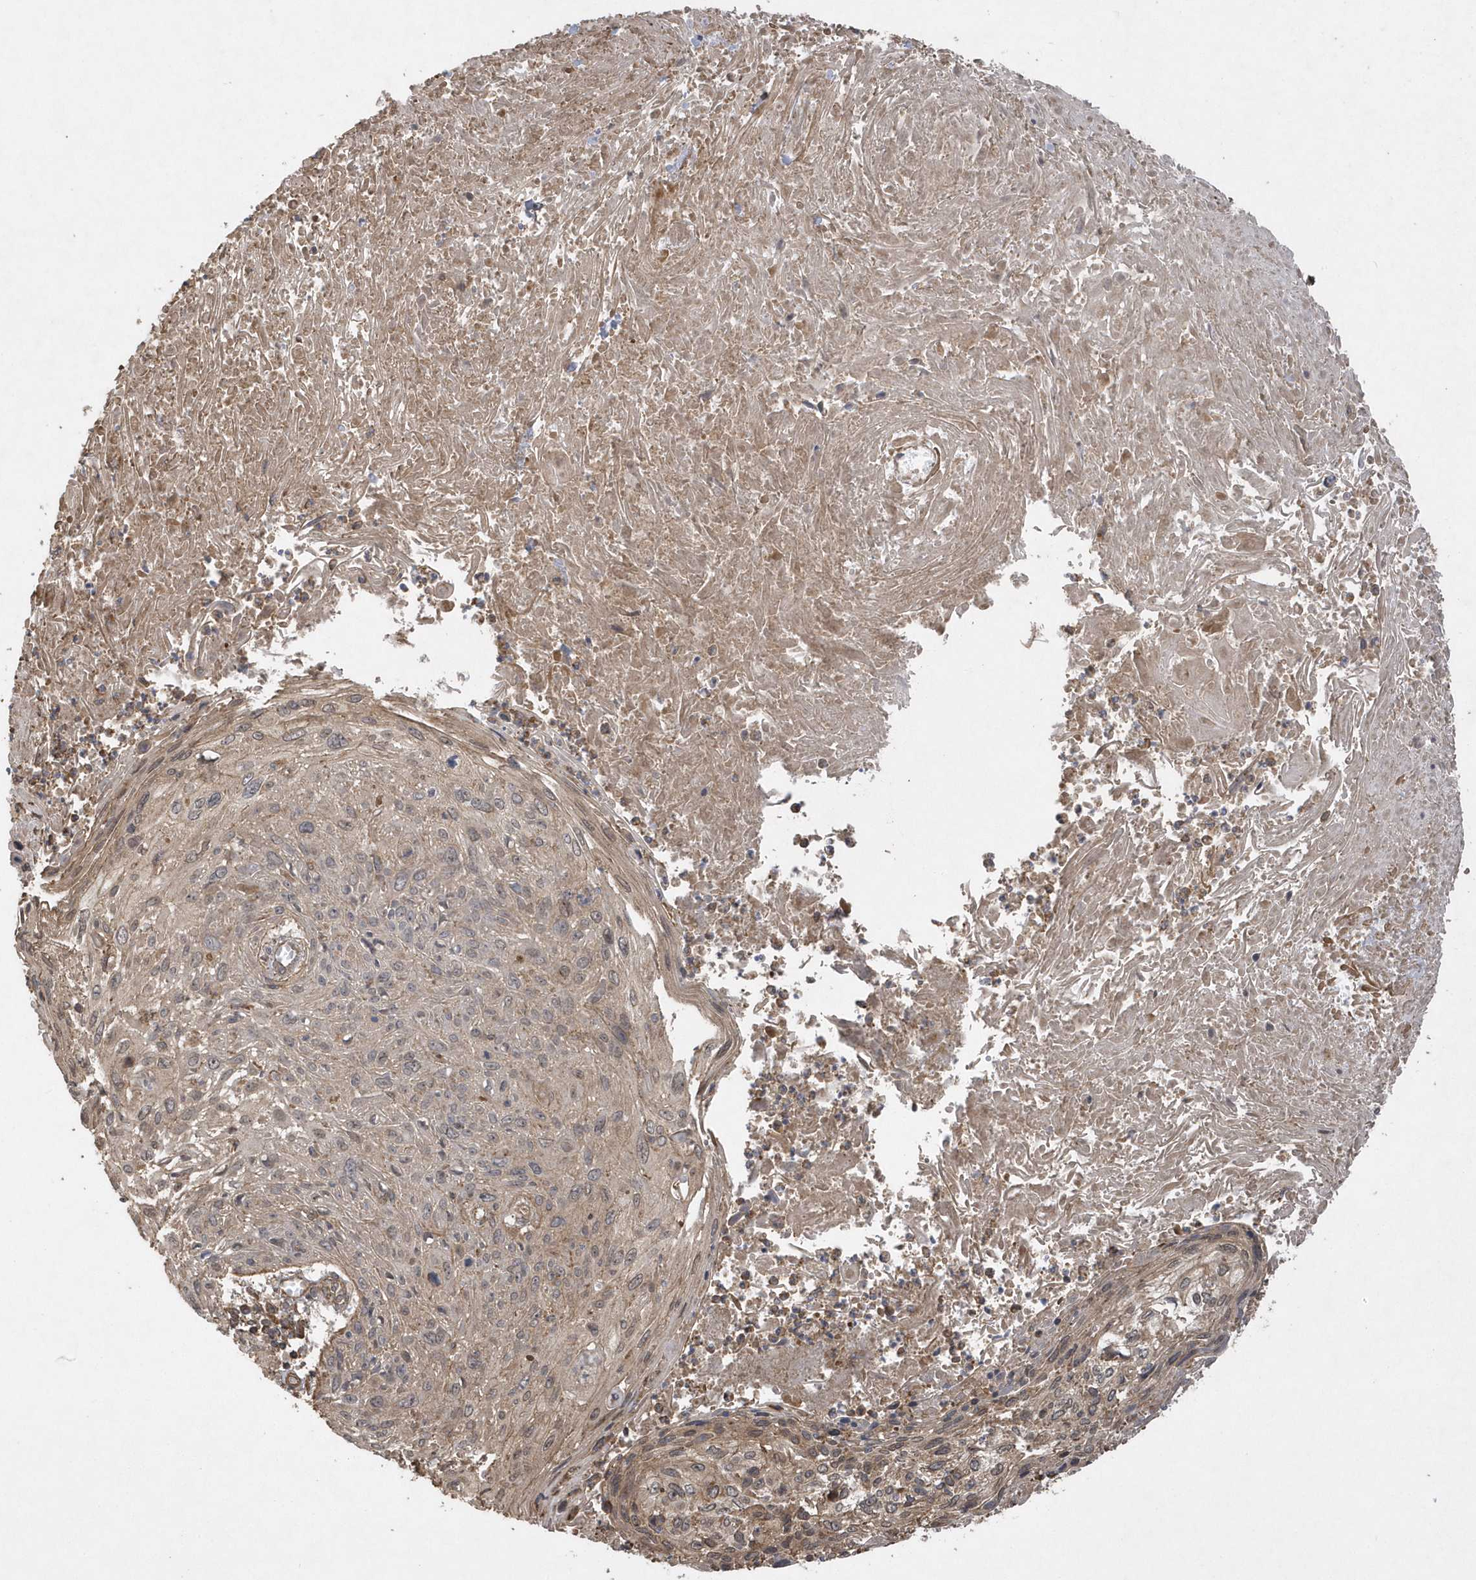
{"staining": {"intensity": "weak", "quantity": "<25%", "location": "cytoplasmic/membranous"}, "tissue": "cervical cancer", "cell_type": "Tumor cells", "image_type": "cancer", "snomed": [{"axis": "morphology", "description": "Squamous cell carcinoma, NOS"}, {"axis": "topography", "description": "Cervix"}], "caption": "This is a micrograph of immunohistochemistry (IHC) staining of cervical cancer, which shows no positivity in tumor cells.", "gene": "SENP8", "patient": {"sex": "female", "age": 51}}